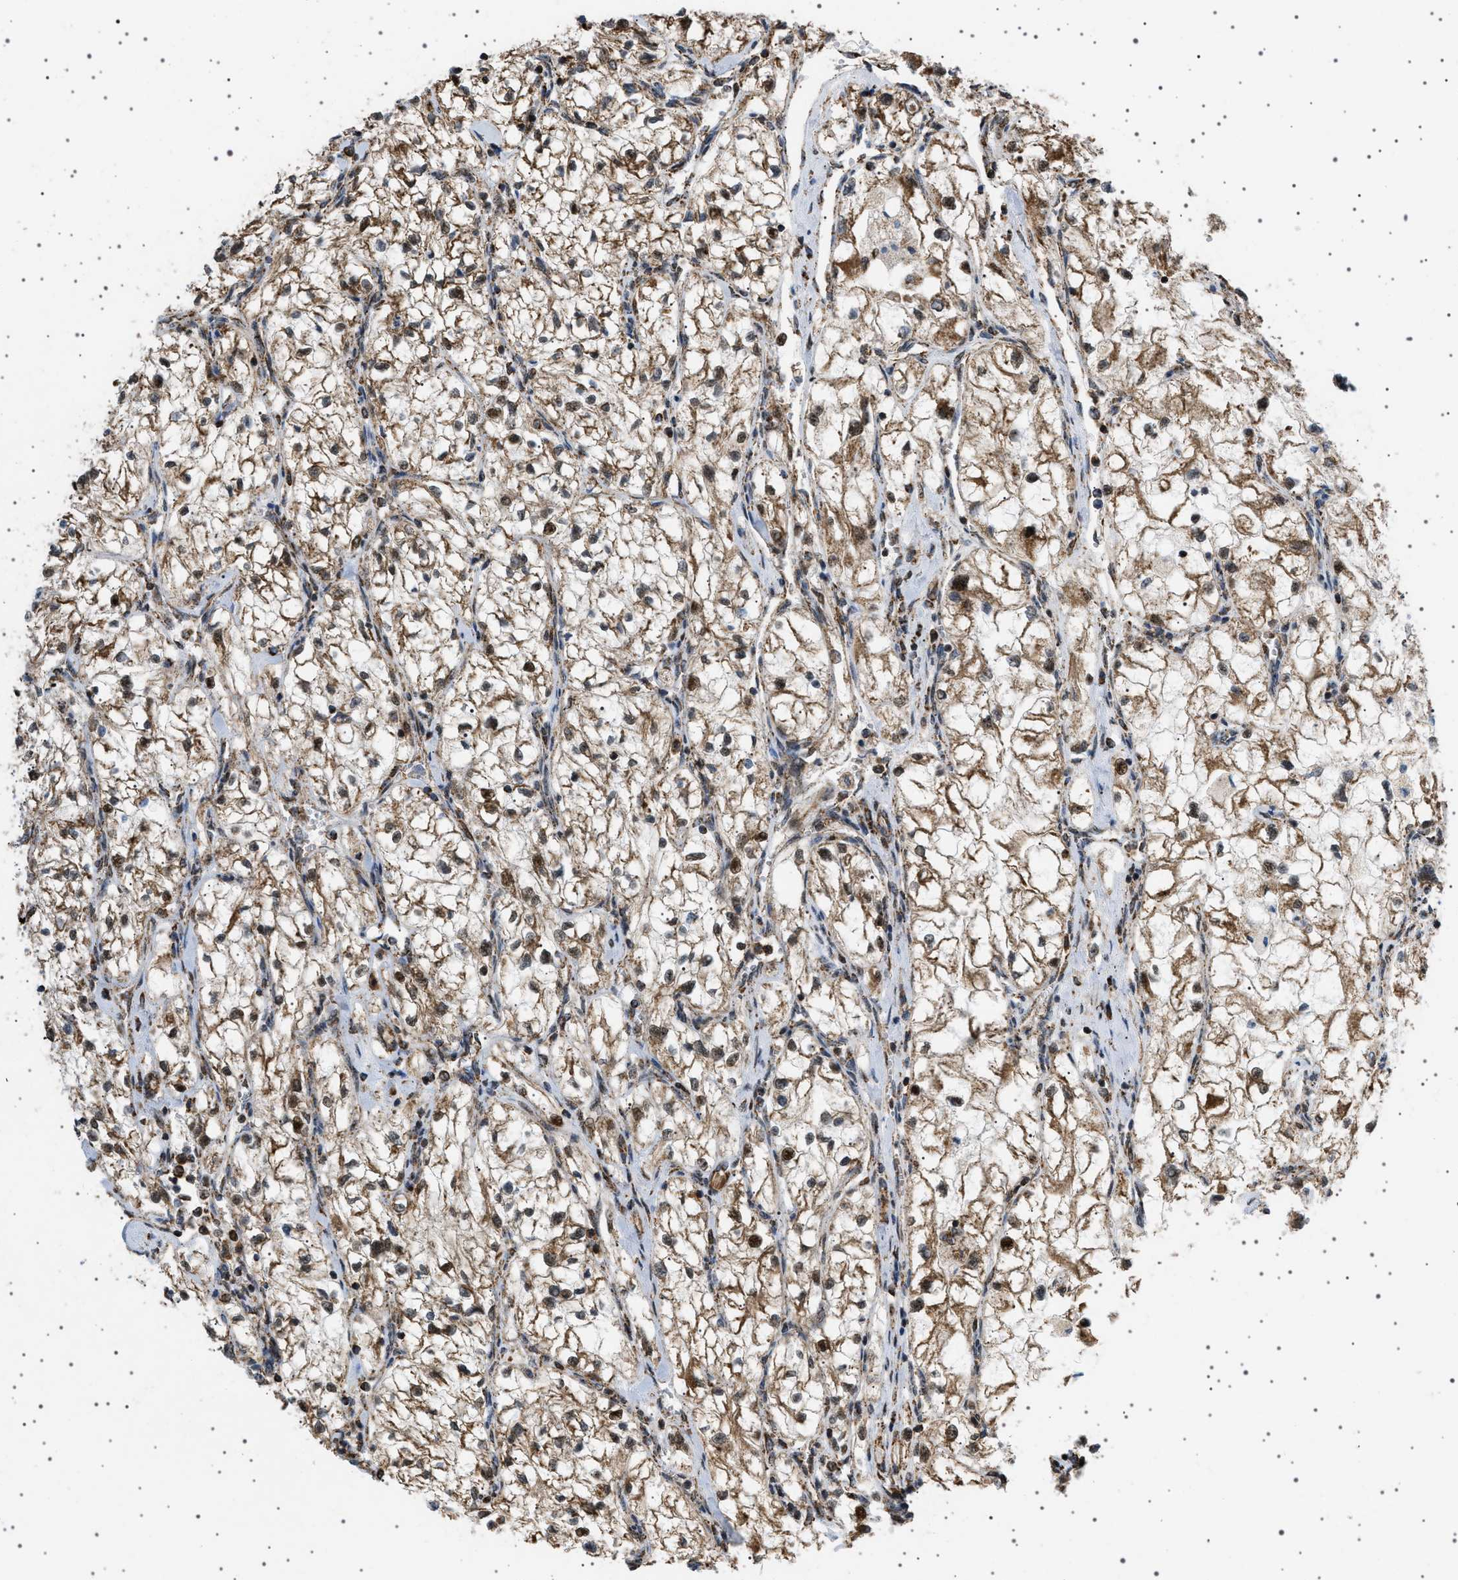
{"staining": {"intensity": "moderate", "quantity": ">75%", "location": "cytoplasmic/membranous,nuclear"}, "tissue": "renal cancer", "cell_type": "Tumor cells", "image_type": "cancer", "snomed": [{"axis": "morphology", "description": "Adenocarcinoma, NOS"}, {"axis": "topography", "description": "Kidney"}], "caption": "Immunohistochemistry (IHC) micrograph of human renal adenocarcinoma stained for a protein (brown), which exhibits medium levels of moderate cytoplasmic/membranous and nuclear expression in approximately >75% of tumor cells.", "gene": "MELK", "patient": {"sex": "female", "age": 70}}